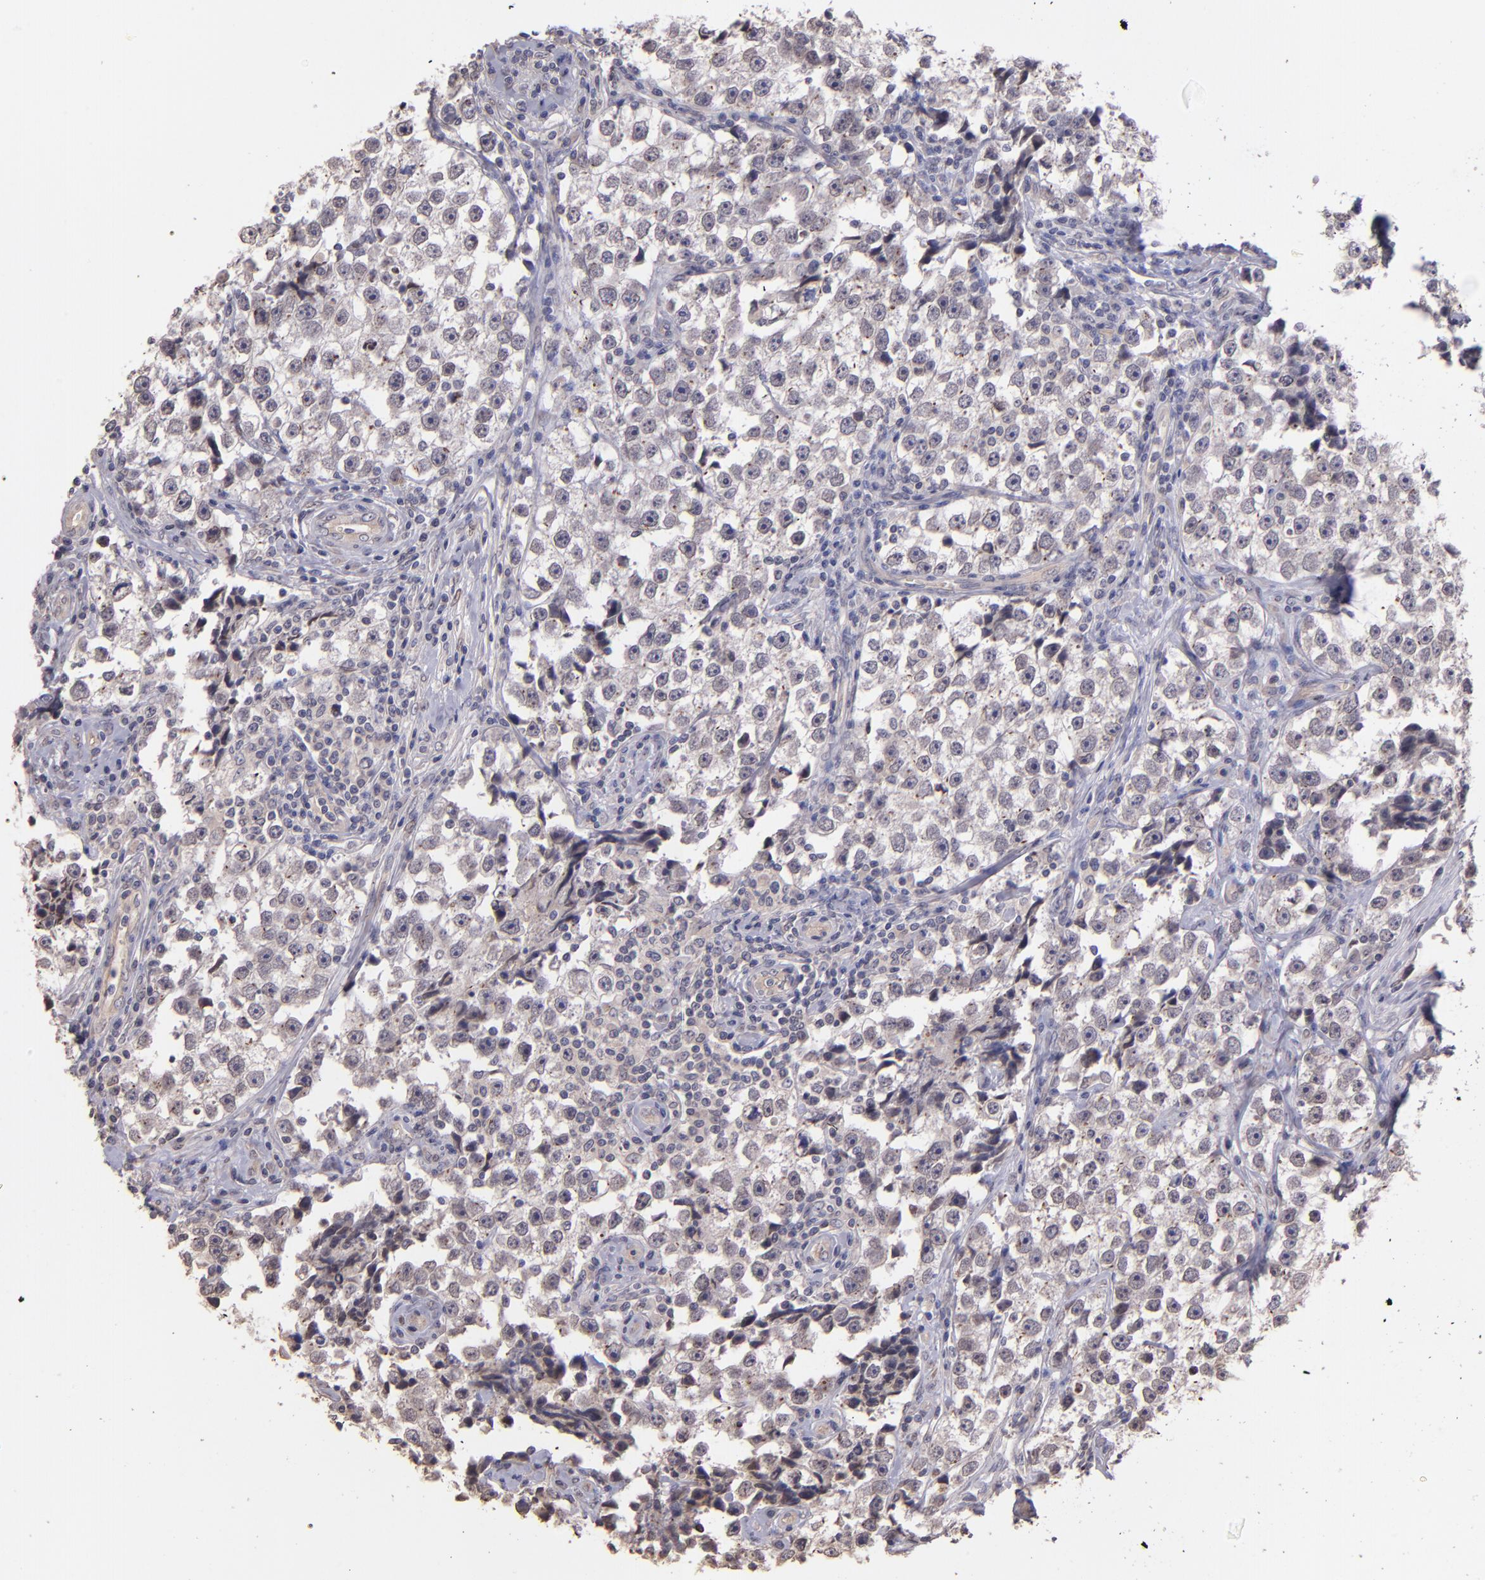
{"staining": {"intensity": "weak", "quantity": "25%-75%", "location": "nuclear"}, "tissue": "testis cancer", "cell_type": "Tumor cells", "image_type": "cancer", "snomed": [{"axis": "morphology", "description": "Seminoma, NOS"}, {"axis": "topography", "description": "Testis"}], "caption": "Protein staining reveals weak nuclear expression in about 25%-75% of tumor cells in testis seminoma.", "gene": "NUP62CL", "patient": {"sex": "male", "age": 32}}